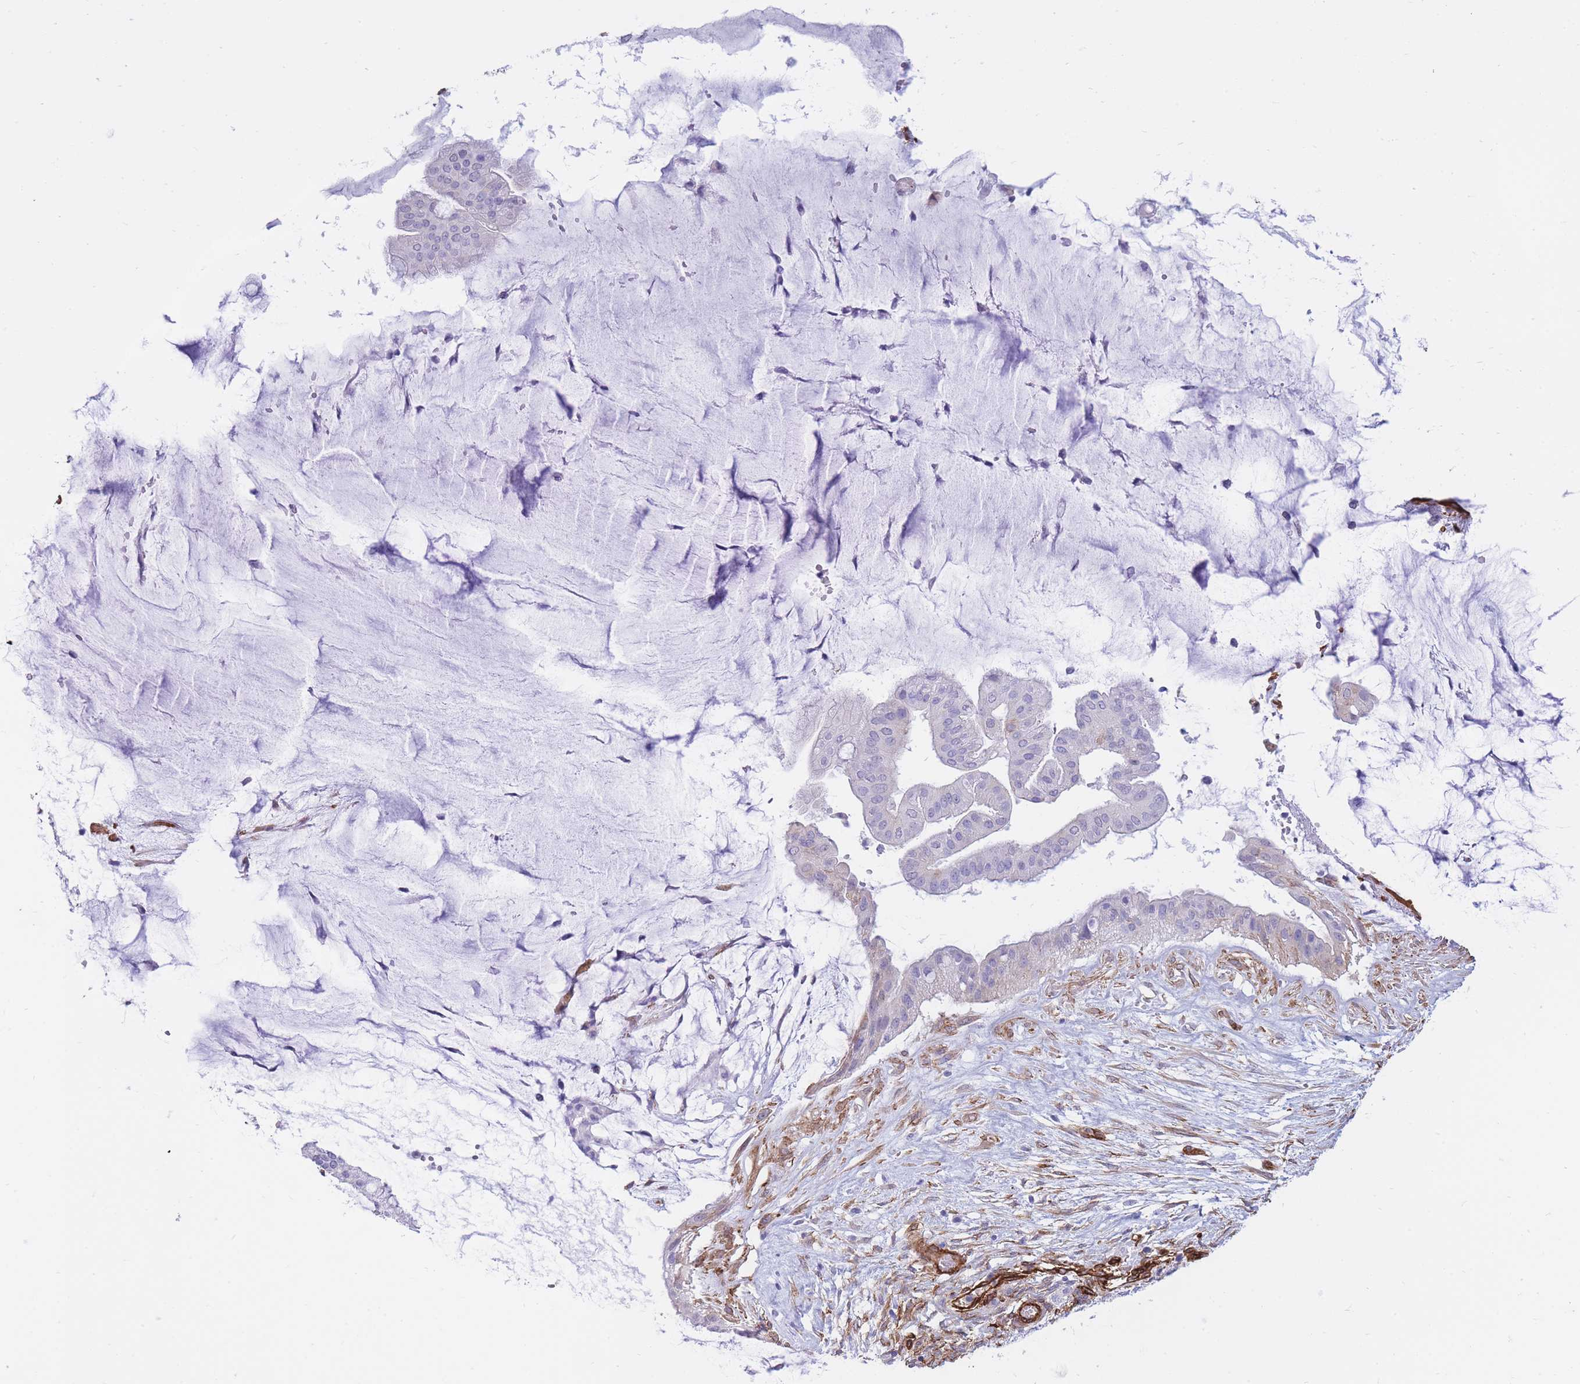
{"staining": {"intensity": "negative", "quantity": "none", "location": "none"}, "tissue": "ovarian cancer", "cell_type": "Tumor cells", "image_type": "cancer", "snomed": [{"axis": "morphology", "description": "Cystadenocarcinoma, mucinous, NOS"}, {"axis": "topography", "description": "Ovary"}], "caption": "Immunohistochemical staining of ovarian mucinous cystadenocarcinoma demonstrates no significant staining in tumor cells.", "gene": "CAVIN1", "patient": {"sex": "female", "age": 73}}